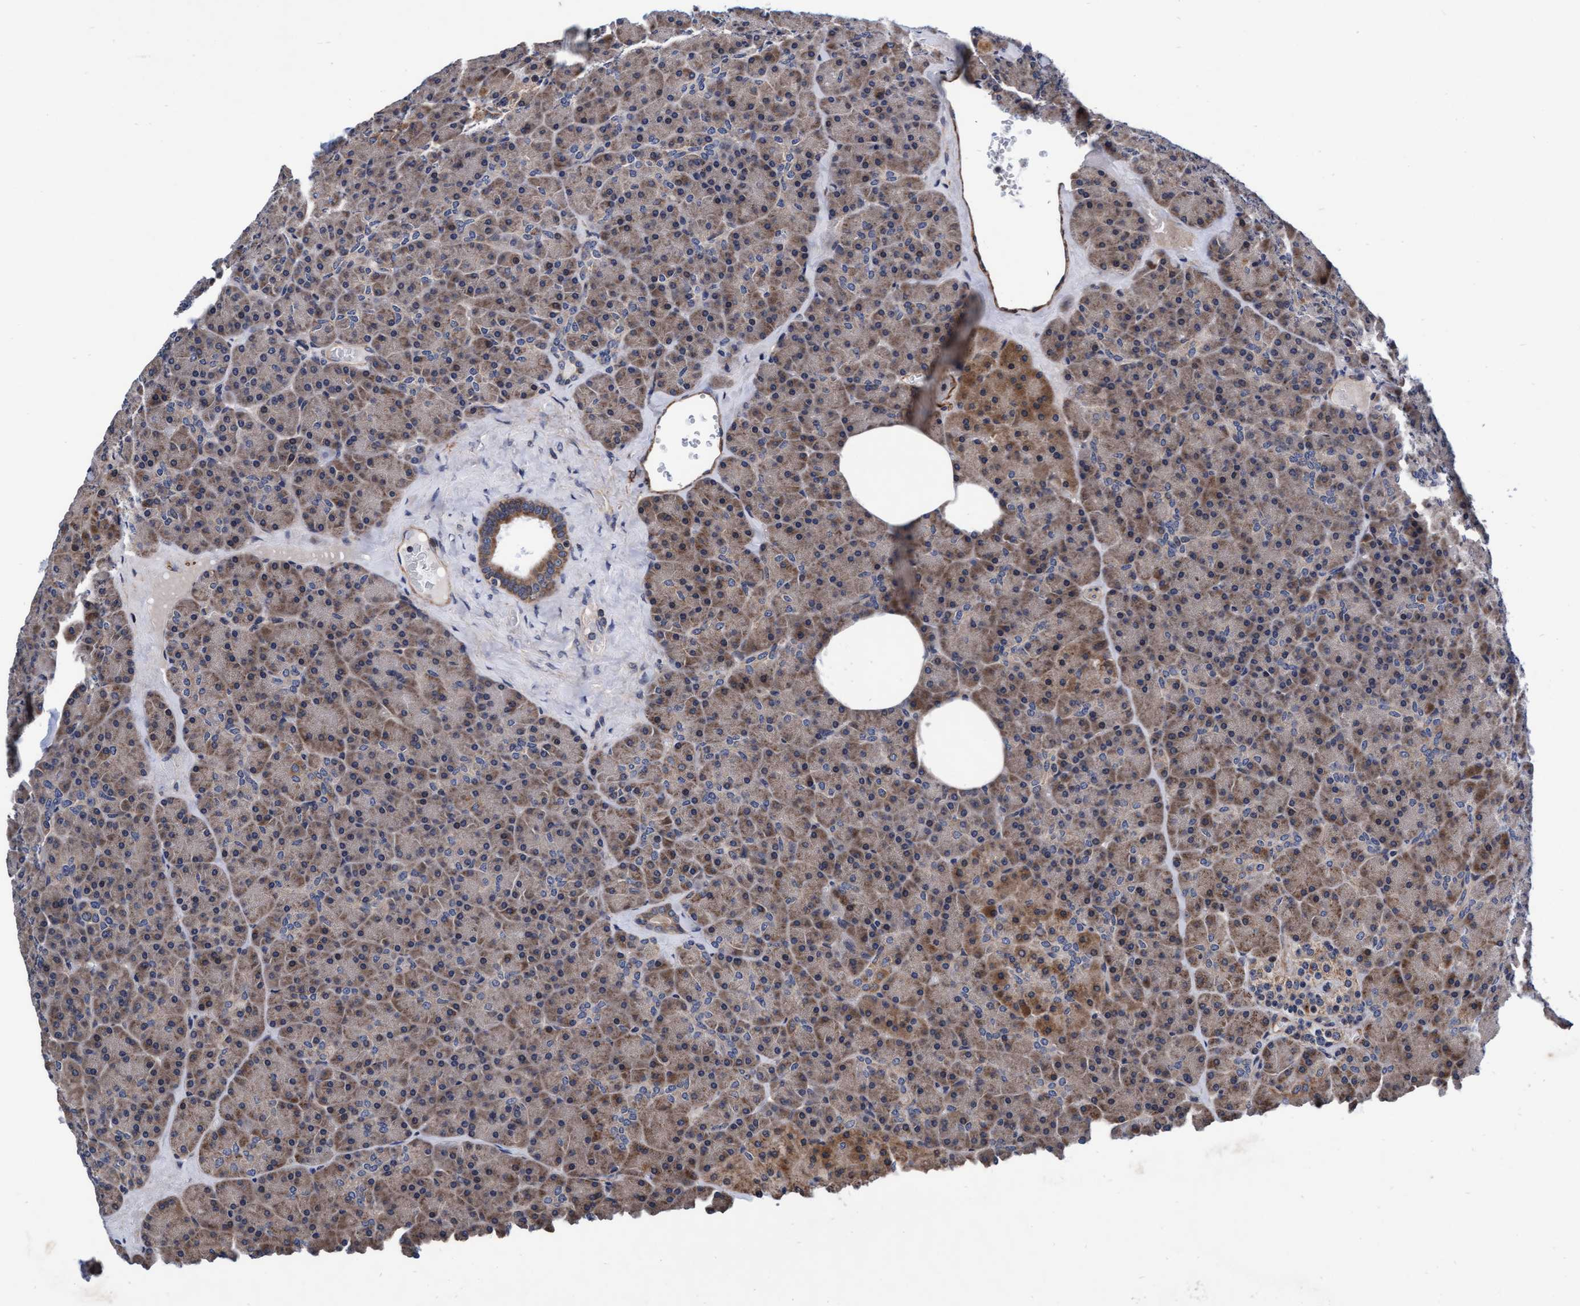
{"staining": {"intensity": "moderate", "quantity": ">75%", "location": "cytoplasmic/membranous"}, "tissue": "pancreas", "cell_type": "Exocrine glandular cells", "image_type": "normal", "snomed": [{"axis": "morphology", "description": "Normal tissue, NOS"}, {"axis": "morphology", "description": "Carcinoid, malignant, NOS"}, {"axis": "topography", "description": "Pancreas"}], "caption": "Protein positivity by IHC demonstrates moderate cytoplasmic/membranous staining in approximately >75% of exocrine glandular cells in benign pancreas. (brown staining indicates protein expression, while blue staining denotes nuclei).", "gene": "EFCAB13", "patient": {"sex": "female", "age": 35}}